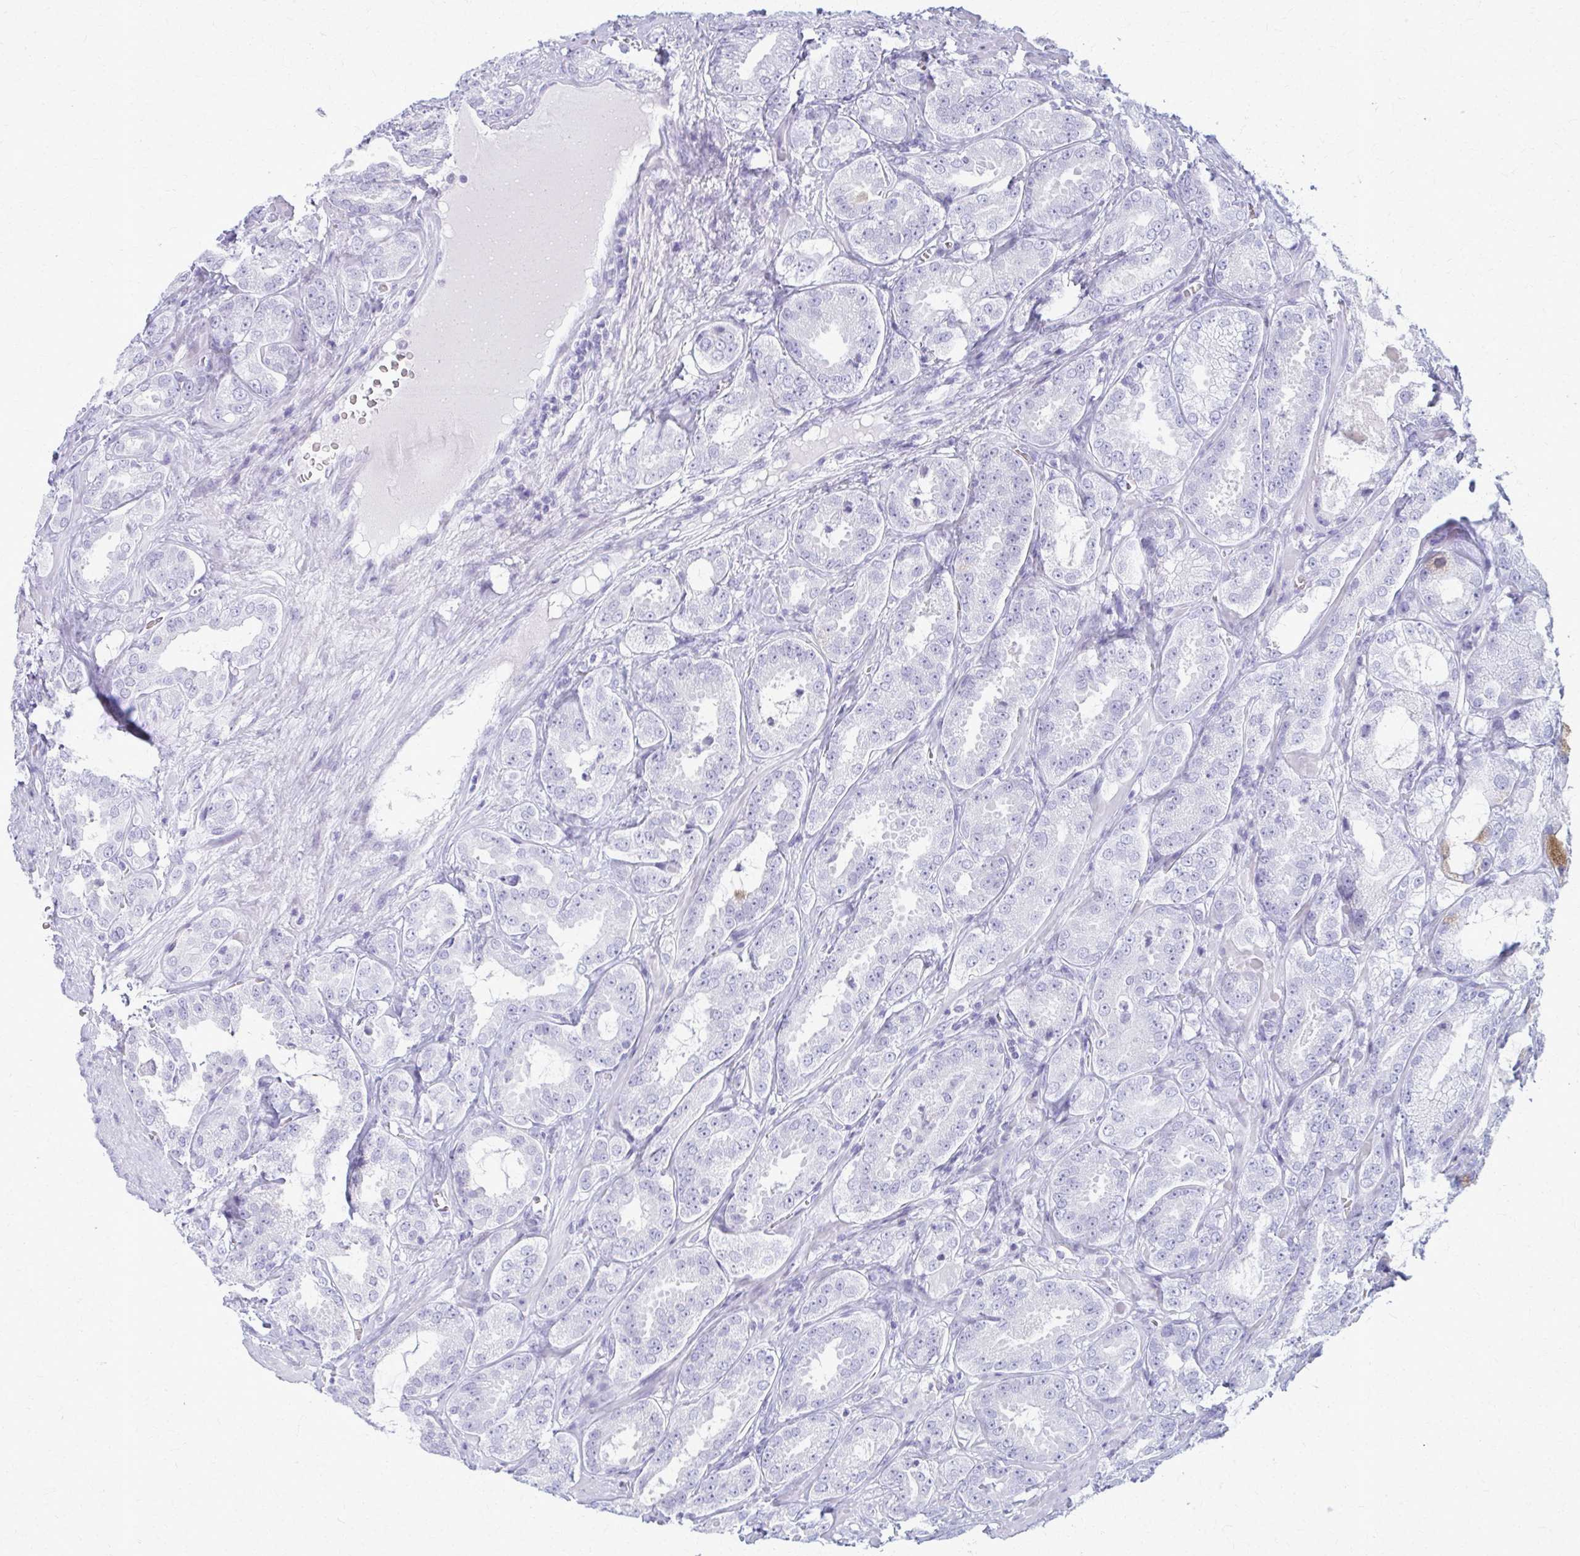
{"staining": {"intensity": "negative", "quantity": "none", "location": "none"}, "tissue": "prostate cancer", "cell_type": "Tumor cells", "image_type": "cancer", "snomed": [{"axis": "morphology", "description": "Adenocarcinoma, High grade"}, {"axis": "topography", "description": "Prostate"}], "caption": "Tumor cells show no significant positivity in prostate cancer (adenocarcinoma (high-grade)).", "gene": "ACSM2B", "patient": {"sex": "male", "age": 64}}